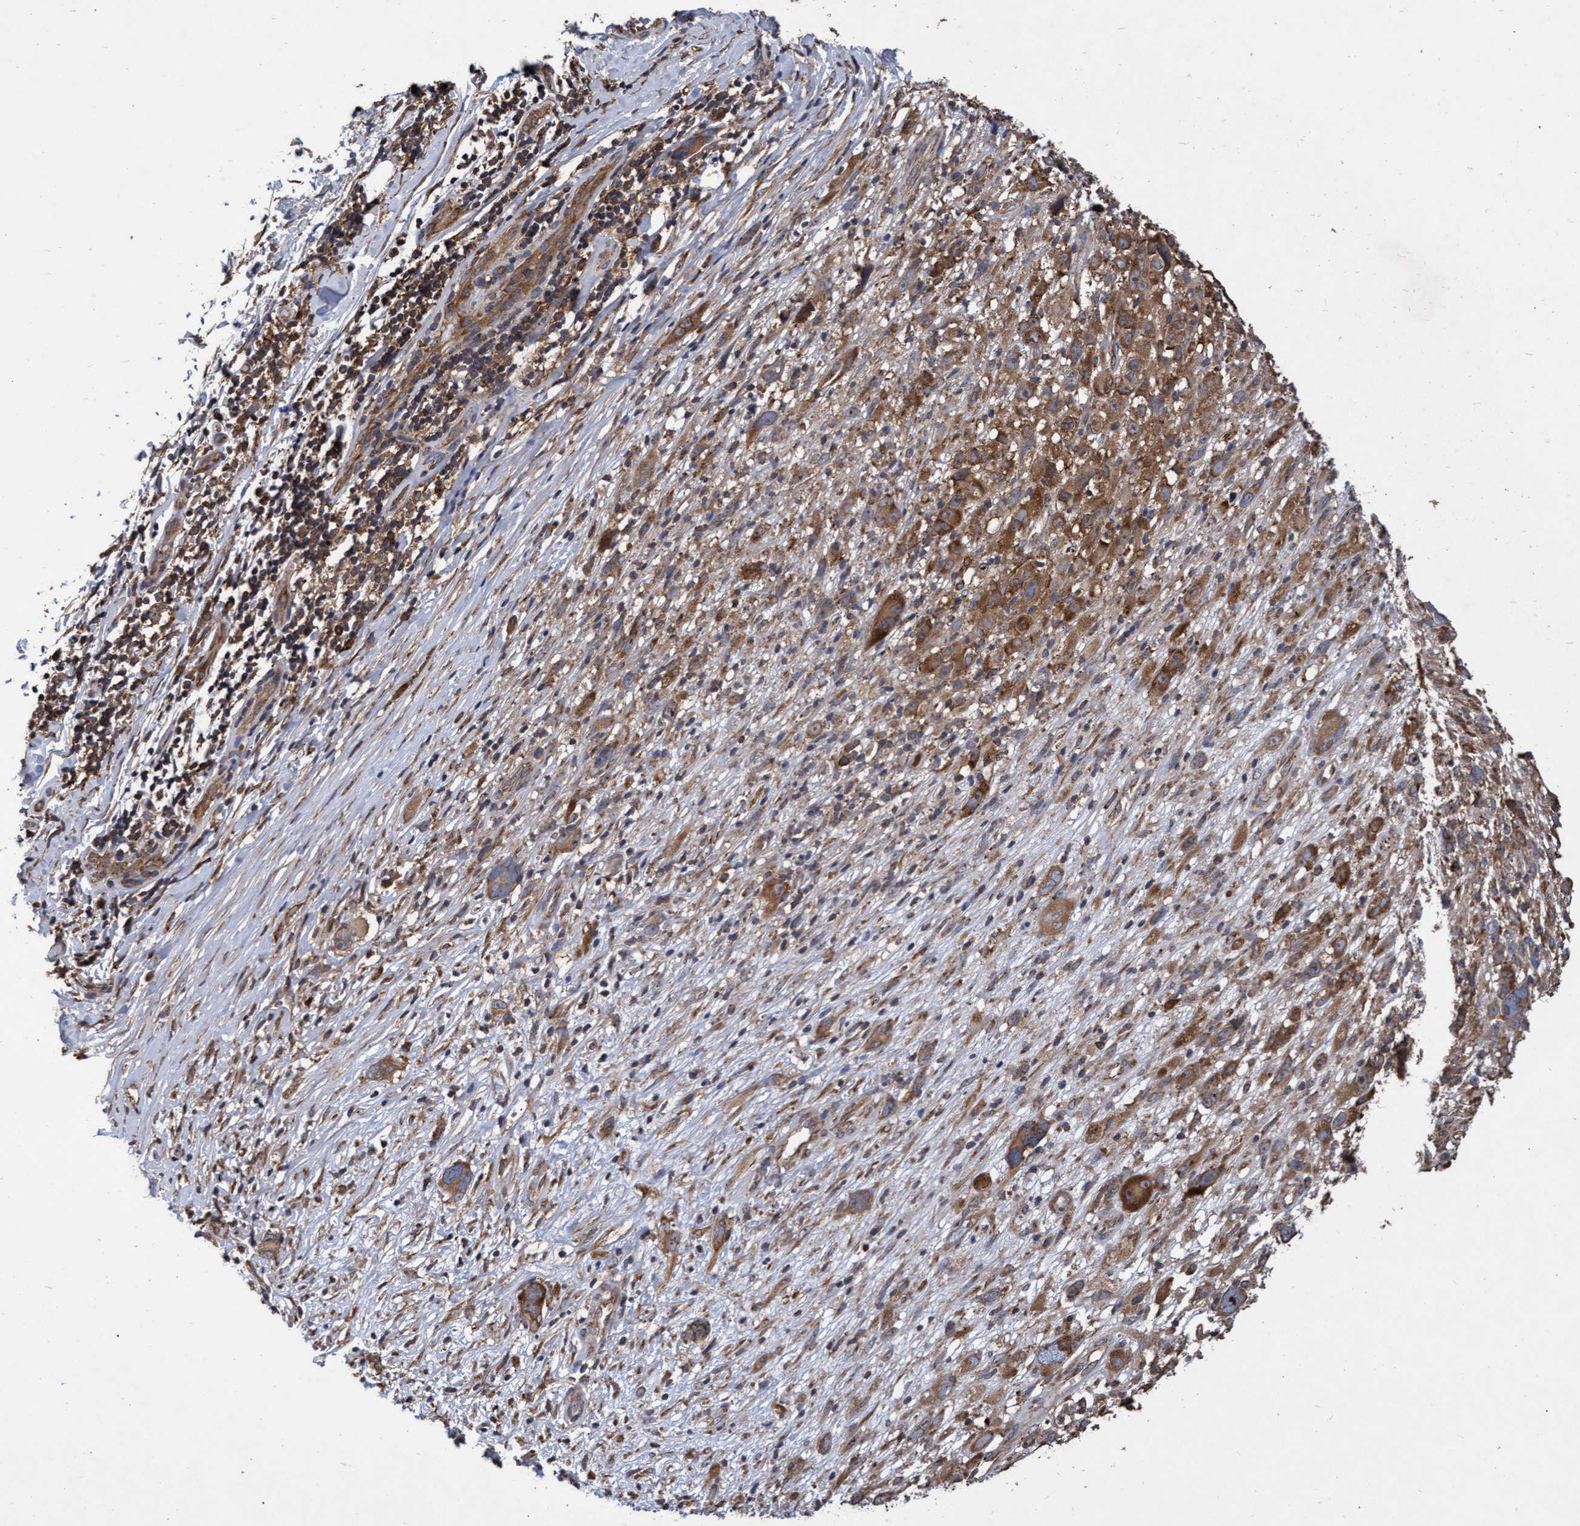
{"staining": {"intensity": "moderate", "quantity": ">75%", "location": "cytoplasmic/membranous"}, "tissue": "melanoma", "cell_type": "Tumor cells", "image_type": "cancer", "snomed": [{"axis": "morphology", "description": "Malignant melanoma, NOS"}, {"axis": "topography", "description": "Skin"}], "caption": "The immunohistochemical stain highlights moderate cytoplasmic/membranous positivity in tumor cells of melanoma tissue. (DAB (3,3'-diaminobenzidine) IHC with brightfield microscopy, high magnification).", "gene": "ABCF2", "patient": {"sex": "female", "age": 55}}